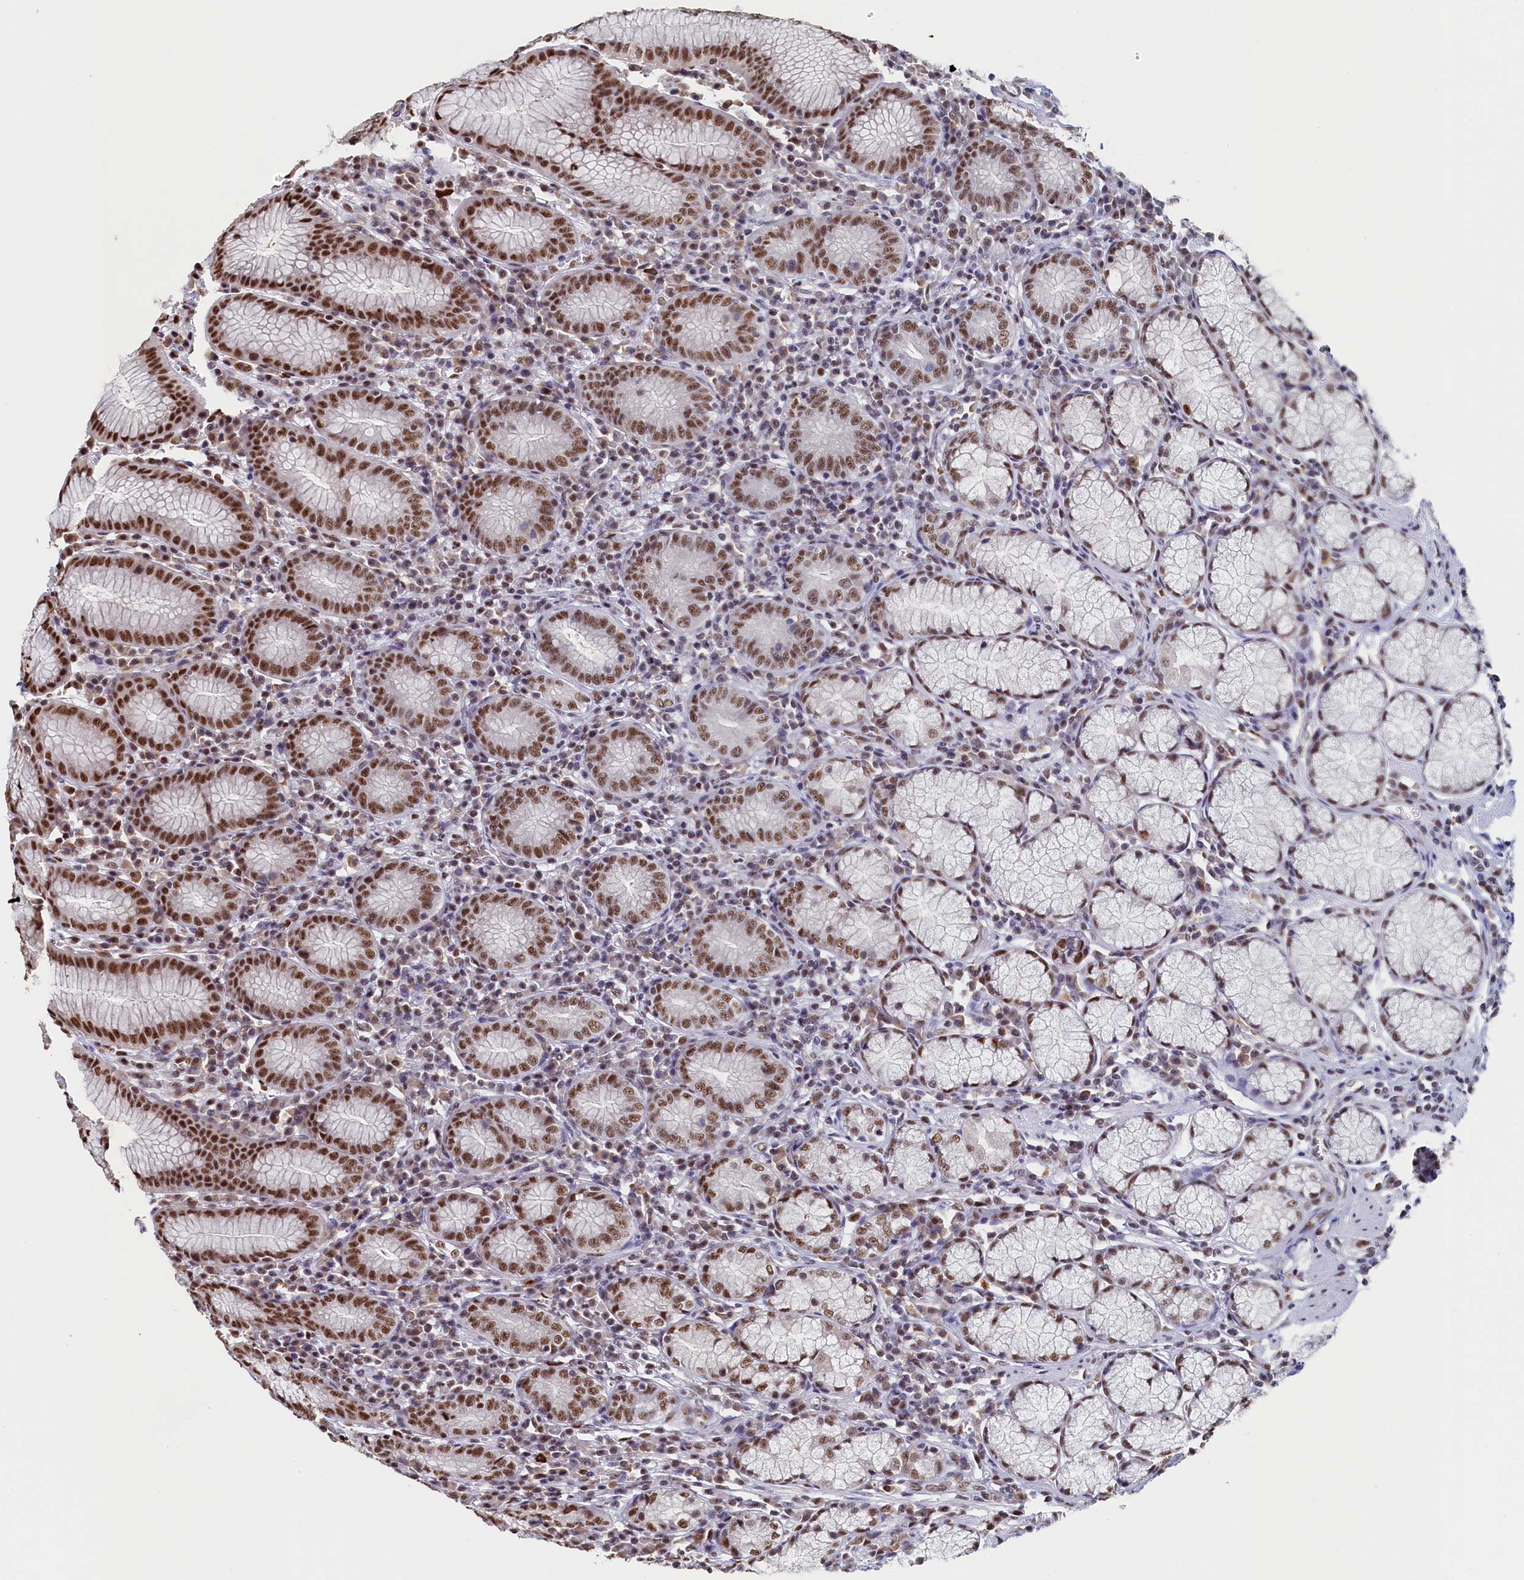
{"staining": {"intensity": "strong", "quantity": "25%-75%", "location": "nuclear"}, "tissue": "stomach", "cell_type": "Glandular cells", "image_type": "normal", "snomed": [{"axis": "morphology", "description": "Normal tissue, NOS"}, {"axis": "topography", "description": "Stomach"}], "caption": "Glandular cells reveal high levels of strong nuclear staining in about 25%-75% of cells in unremarkable human stomach. (IHC, brightfield microscopy, high magnification).", "gene": "MOSPD3", "patient": {"sex": "male", "age": 55}}